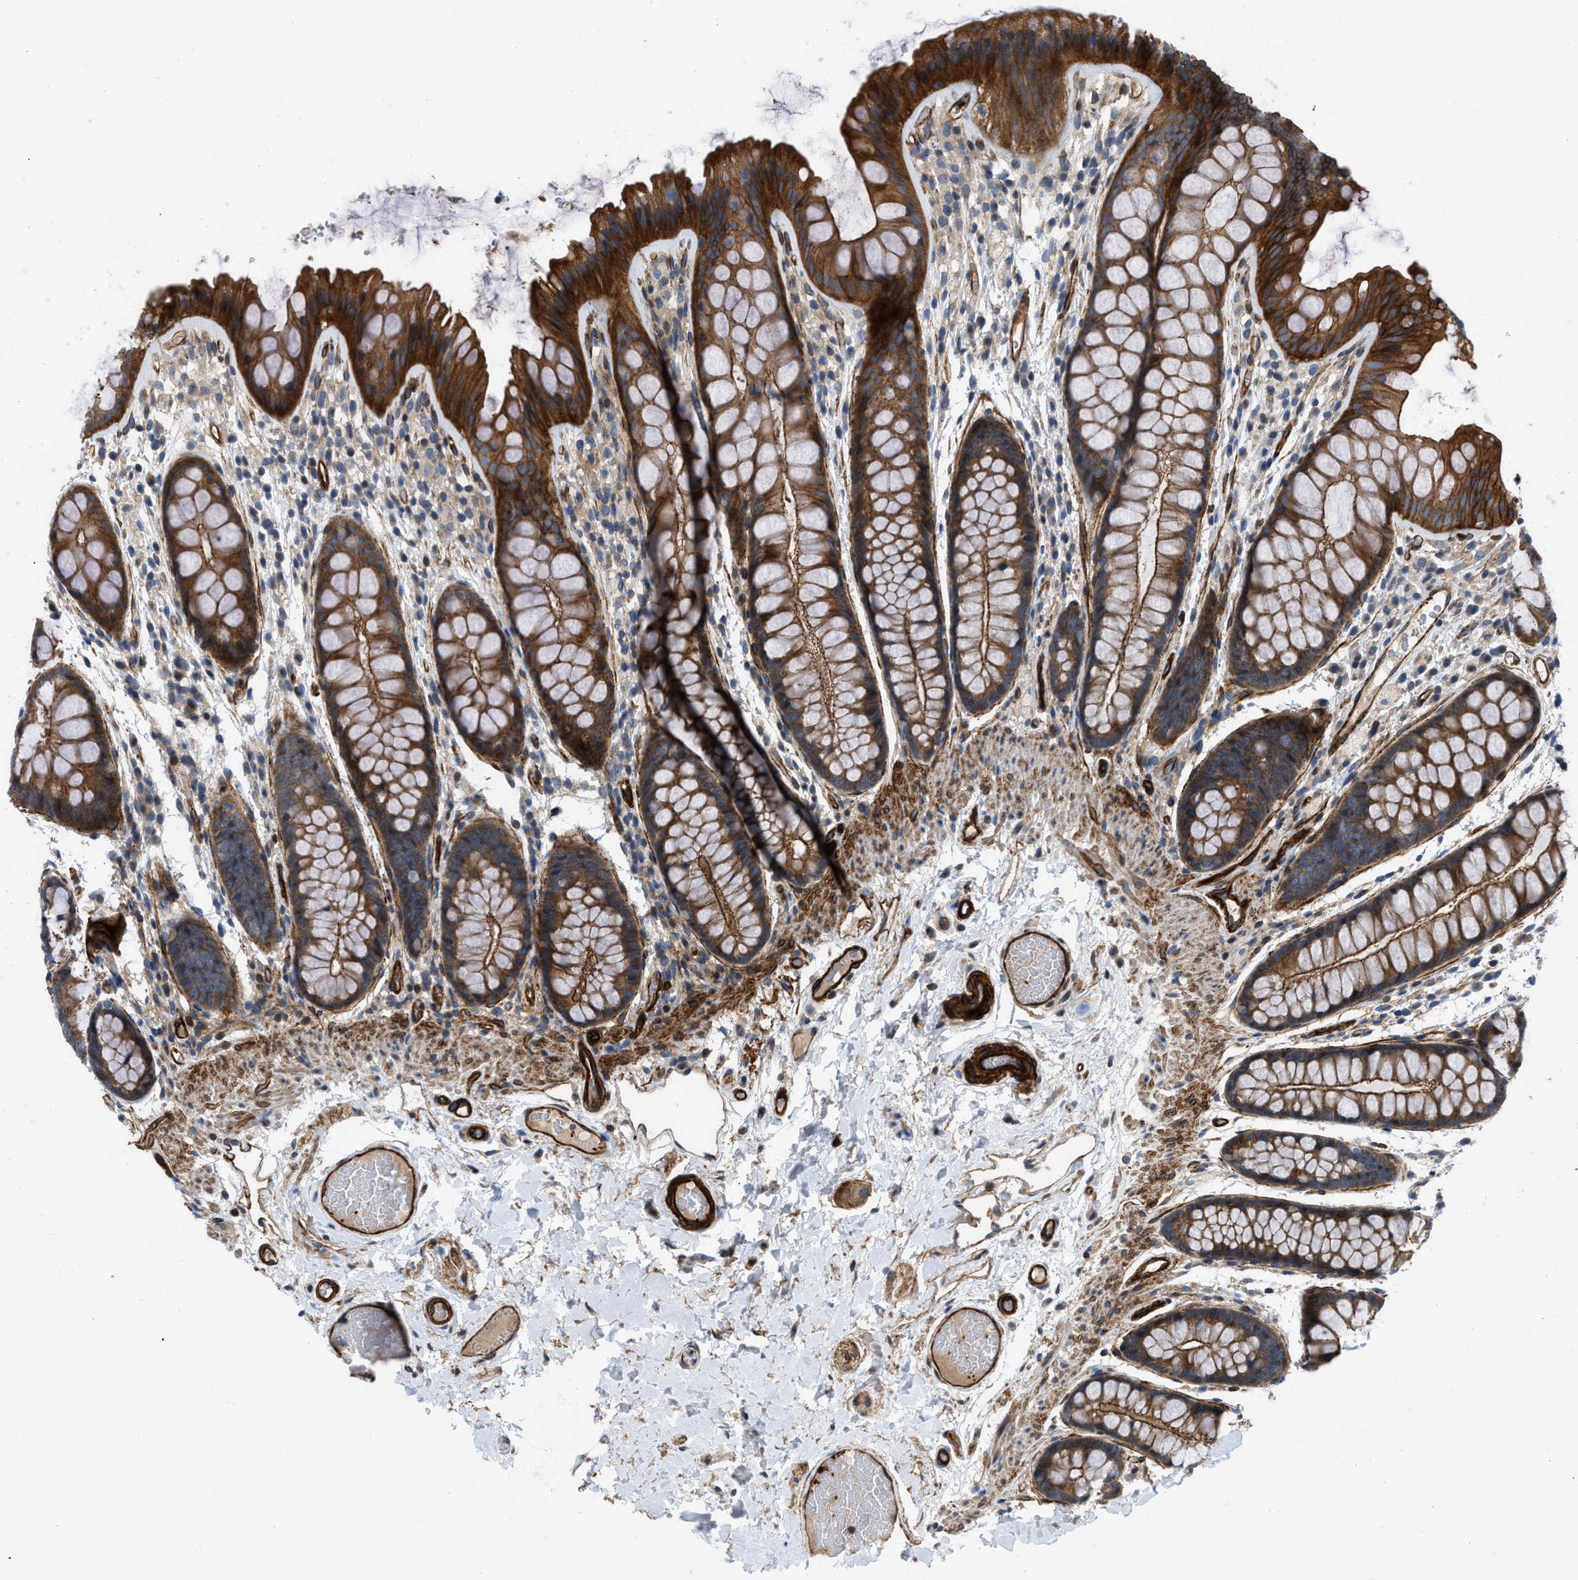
{"staining": {"intensity": "strong", "quantity": ">75%", "location": "cytoplasmic/membranous"}, "tissue": "colon", "cell_type": "Endothelial cells", "image_type": "normal", "snomed": [{"axis": "morphology", "description": "Normal tissue, NOS"}, {"axis": "topography", "description": "Colon"}], "caption": "Immunohistochemistry histopathology image of benign colon: human colon stained using immunohistochemistry (IHC) exhibits high levels of strong protein expression localized specifically in the cytoplasmic/membranous of endothelial cells, appearing as a cytoplasmic/membranous brown color.", "gene": "NYNRIN", "patient": {"sex": "female", "age": 56}}